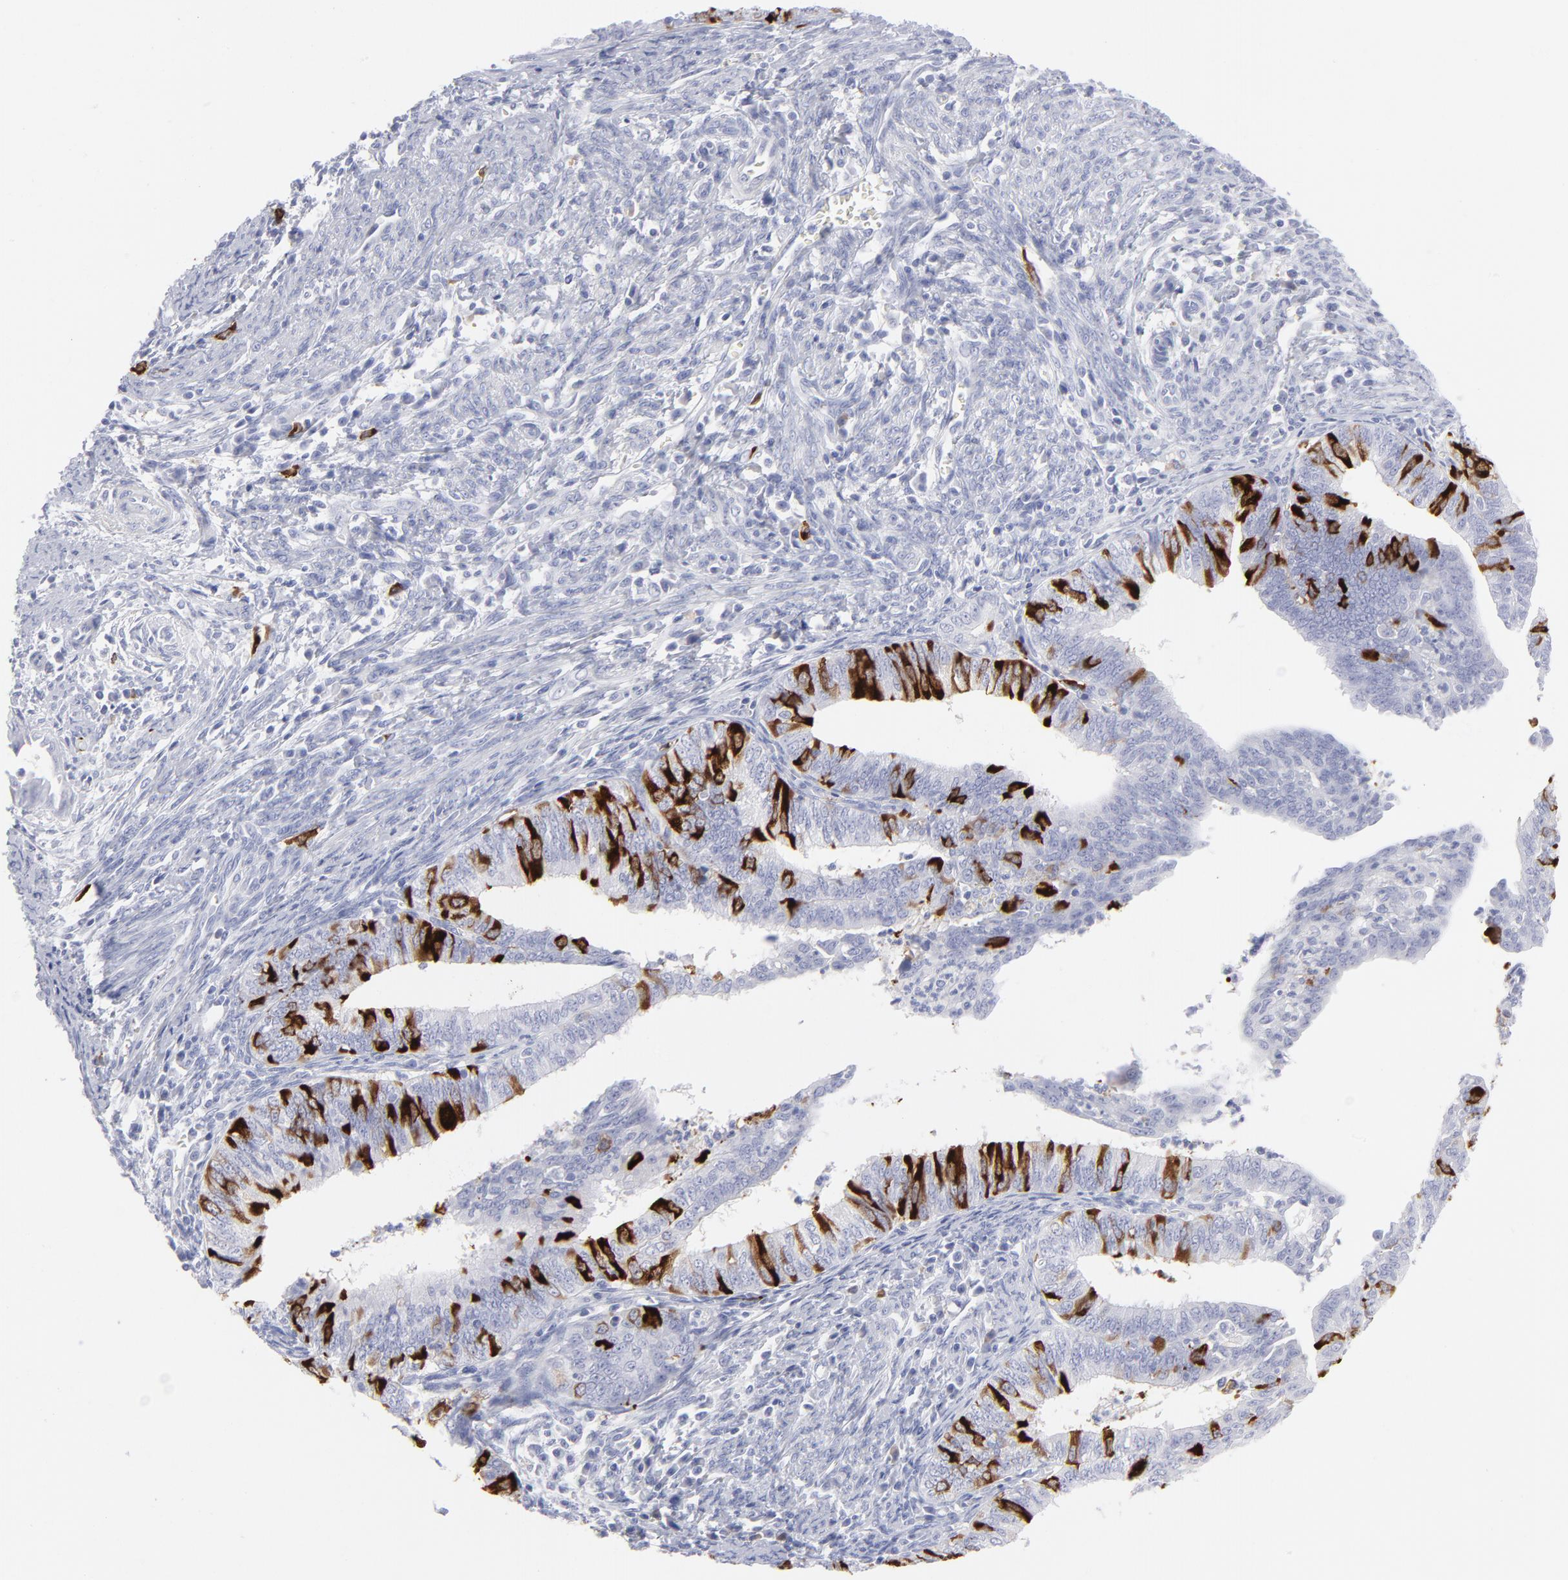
{"staining": {"intensity": "strong", "quantity": "<25%", "location": "cytoplasmic/membranous"}, "tissue": "endometrial cancer", "cell_type": "Tumor cells", "image_type": "cancer", "snomed": [{"axis": "morphology", "description": "Adenocarcinoma, NOS"}, {"axis": "topography", "description": "Endometrium"}], "caption": "Protein staining of endometrial cancer tissue demonstrates strong cytoplasmic/membranous positivity in about <25% of tumor cells. The staining was performed using DAB (3,3'-diaminobenzidine), with brown indicating positive protein expression. Nuclei are stained blue with hematoxylin.", "gene": "CCNB1", "patient": {"sex": "female", "age": 66}}